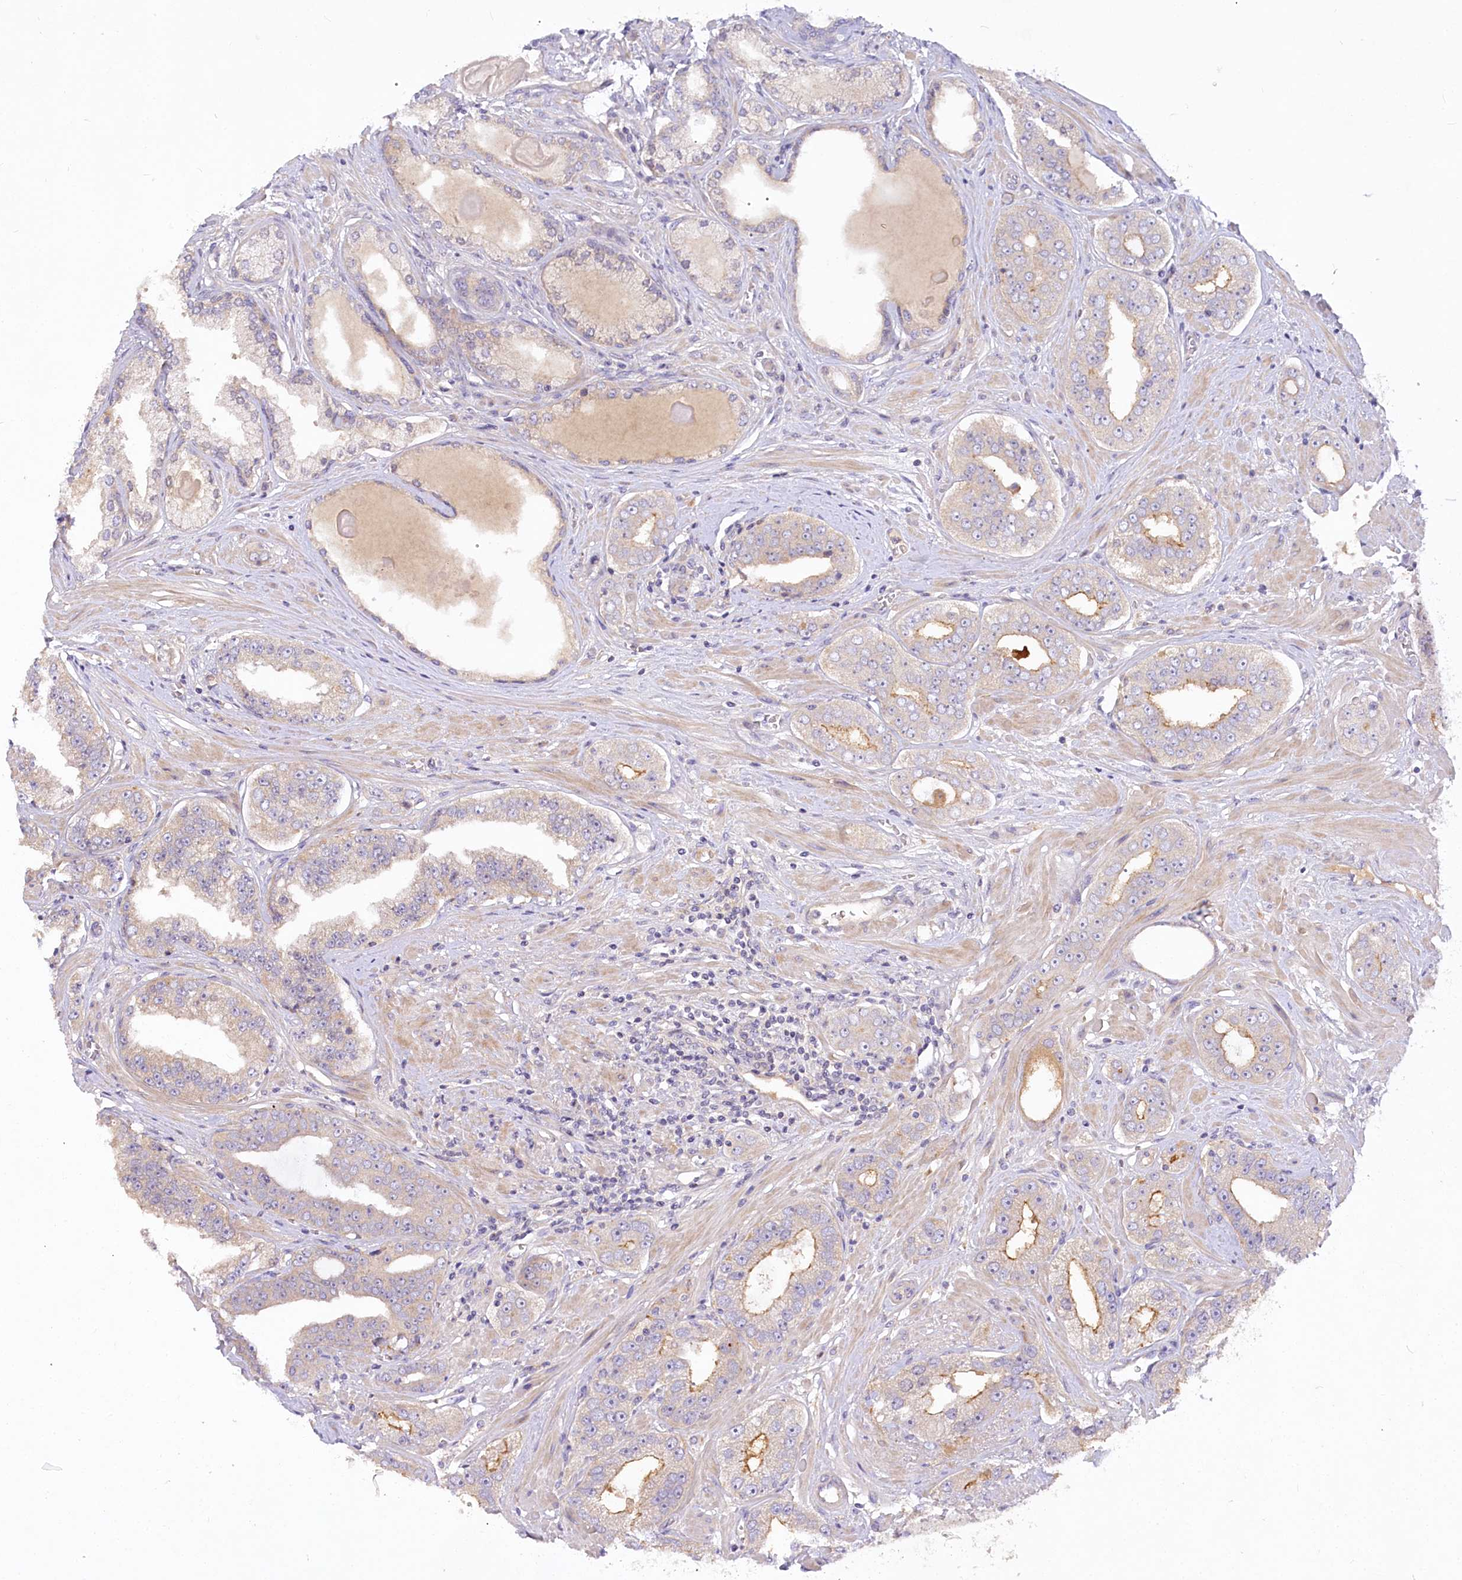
{"staining": {"intensity": "moderate", "quantity": "25%-75%", "location": "cytoplasmic/membranous"}, "tissue": "prostate cancer", "cell_type": "Tumor cells", "image_type": "cancer", "snomed": [{"axis": "morphology", "description": "Adenocarcinoma, High grade"}, {"axis": "topography", "description": "Prostate"}], "caption": "Prostate cancer was stained to show a protein in brown. There is medium levels of moderate cytoplasmic/membranous positivity in approximately 25%-75% of tumor cells.", "gene": "EFHC2", "patient": {"sex": "male", "age": 71}}